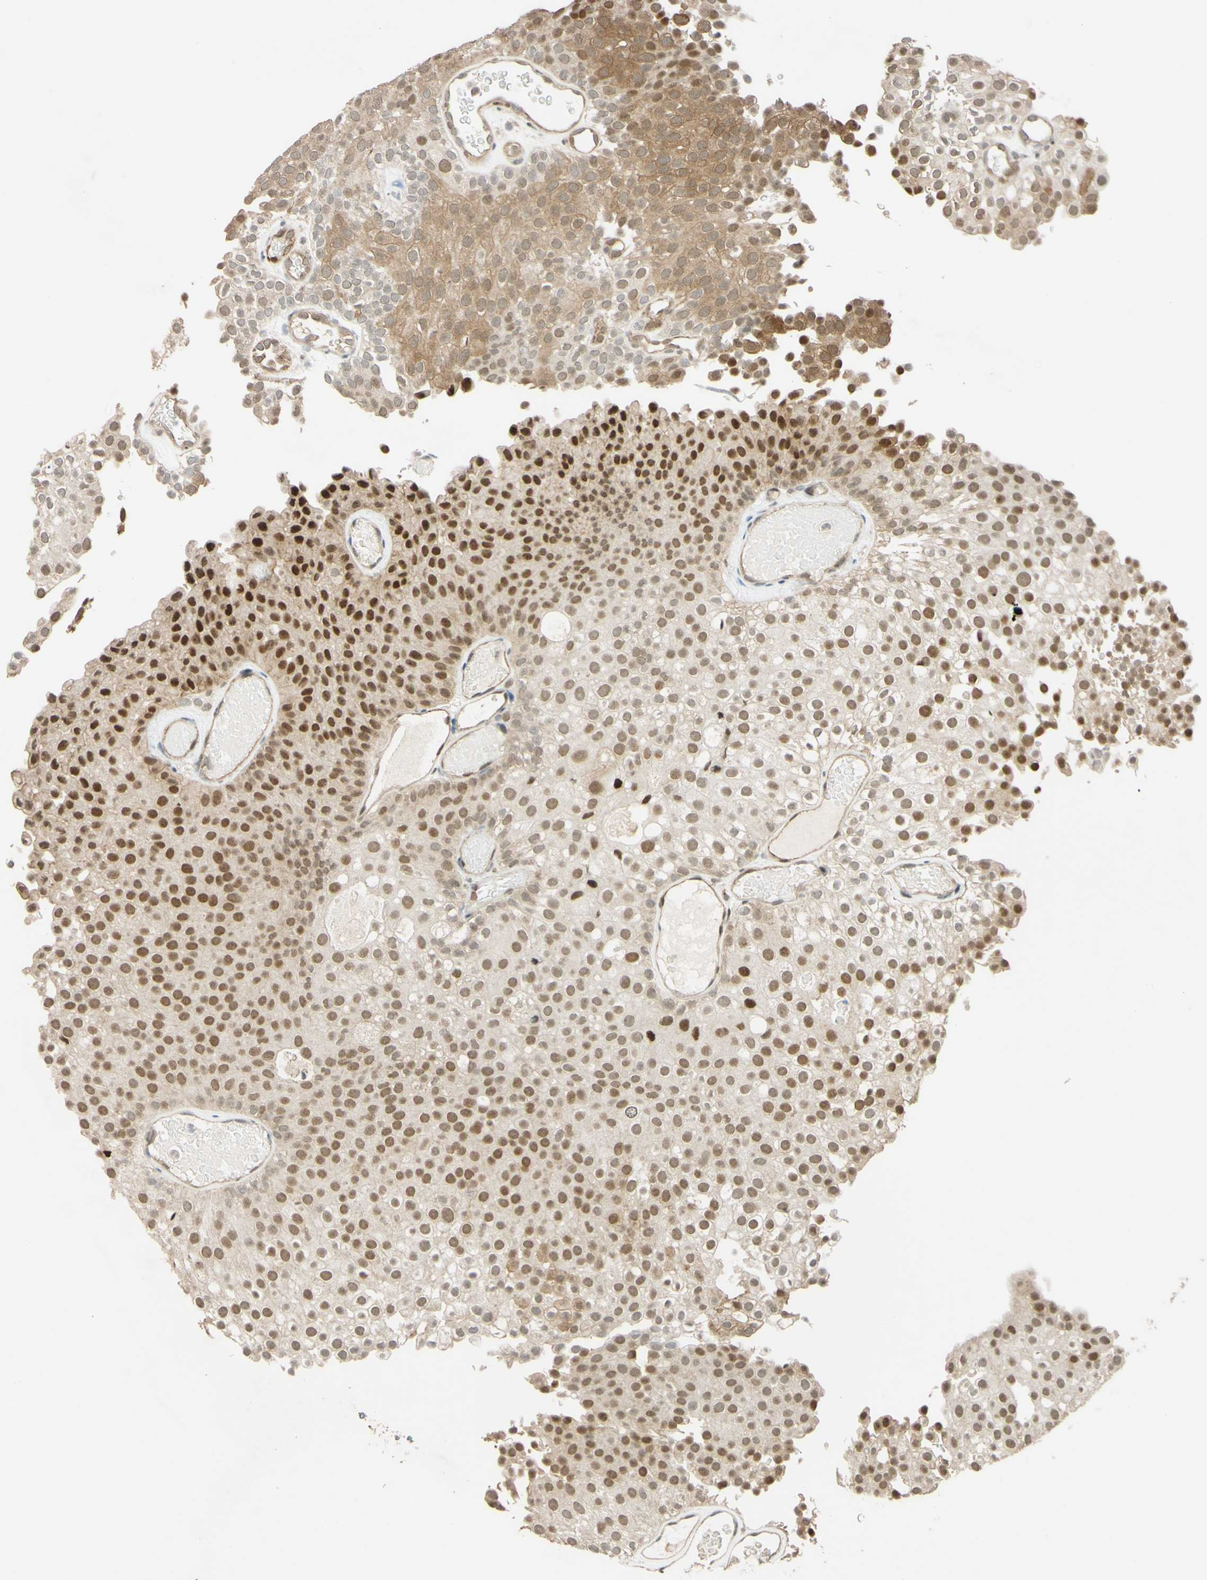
{"staining": {"intensity": "moderate", "quantity": "25%-75%", "location": "cytoplasmic/membranous,nuclear"}, "tissue": "urothelial cancer", "cell_type": "Tumor cells", "image_type": "cancer", "snomed": [{"axis": "morphology", "description": "Urothelial carcinoma, Low grade"}, {"axis": "topography", "description": "Urinary bladder"}], "caption": "An image of urothelial cancer stained for a protein demonstrates moderate cytoplasmic/membranous and nuclear brown staining in tumor cells. The staining was performed using DAB (3,3'-diaminobenzidine), with brown indicating positive protein expression. Nuclei are stained blue with hematoxylin.", "gene": "POLB", "patient": {"sex": "male", "age": 78}}